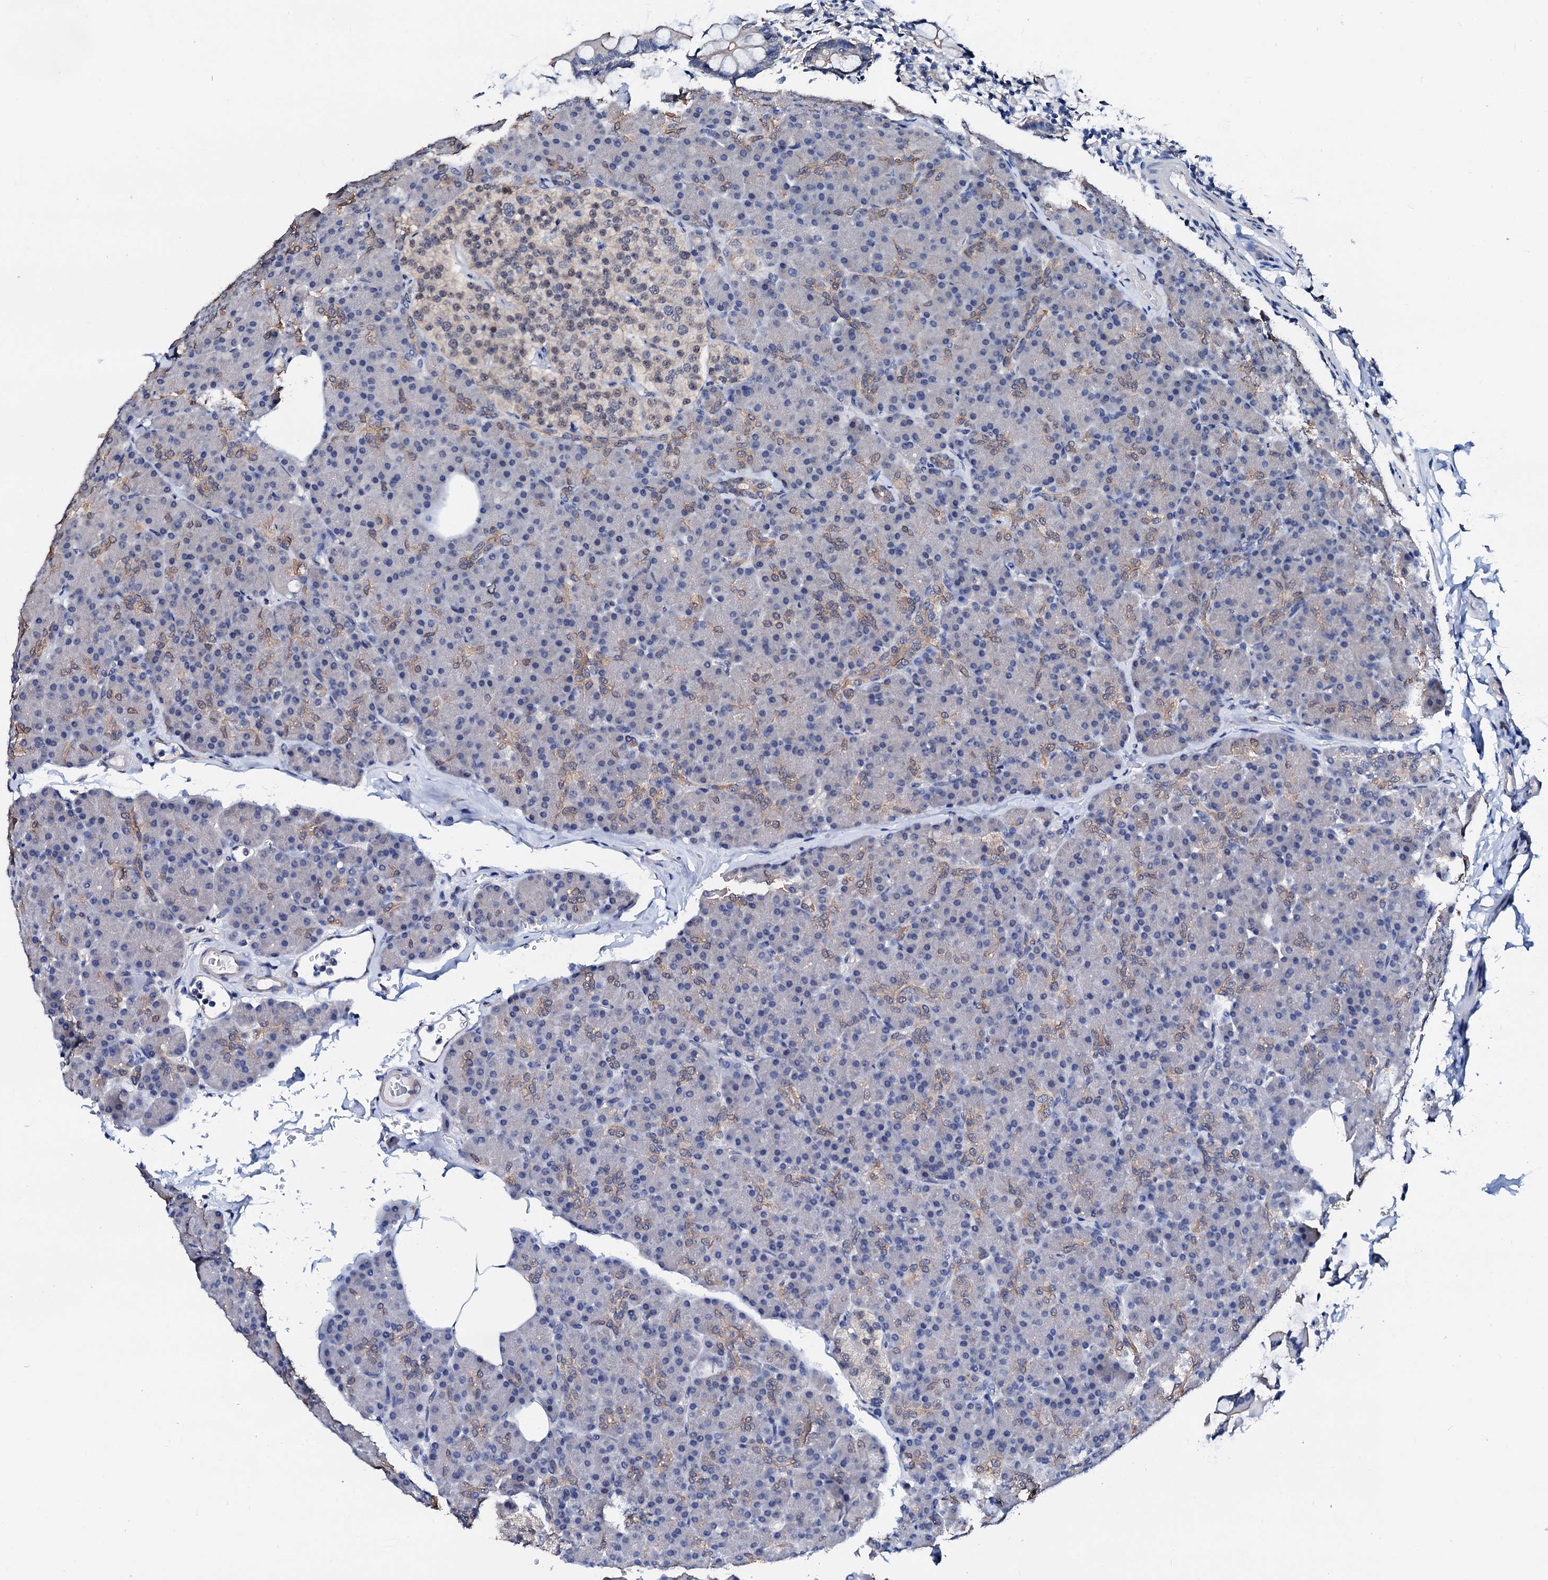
{"staining": {"intensity": "moderate", "quantity": "<25%", "location": "cytoplasmic/membranous"}, "tissue": "pancreas", "cell_type": "Exocrine glandular cells", "image_type": "normal", "snomed": [{"axis": "morphology", "description": "Normal tissue, NOS"}, {"axis": "topography", "description": "Pancreas"}], "caption": "High-magnification brightfield microscopy of normal pancreas stained with DAB (brown) and counterstained with hematoxylin (blue). exocrine glandular cells exhibit moderate cytoplasmic/membranous expression is seen in approximately<25% of cells.", "gene": "CSN2", "patient": {"sex": "female", "age": 43}}